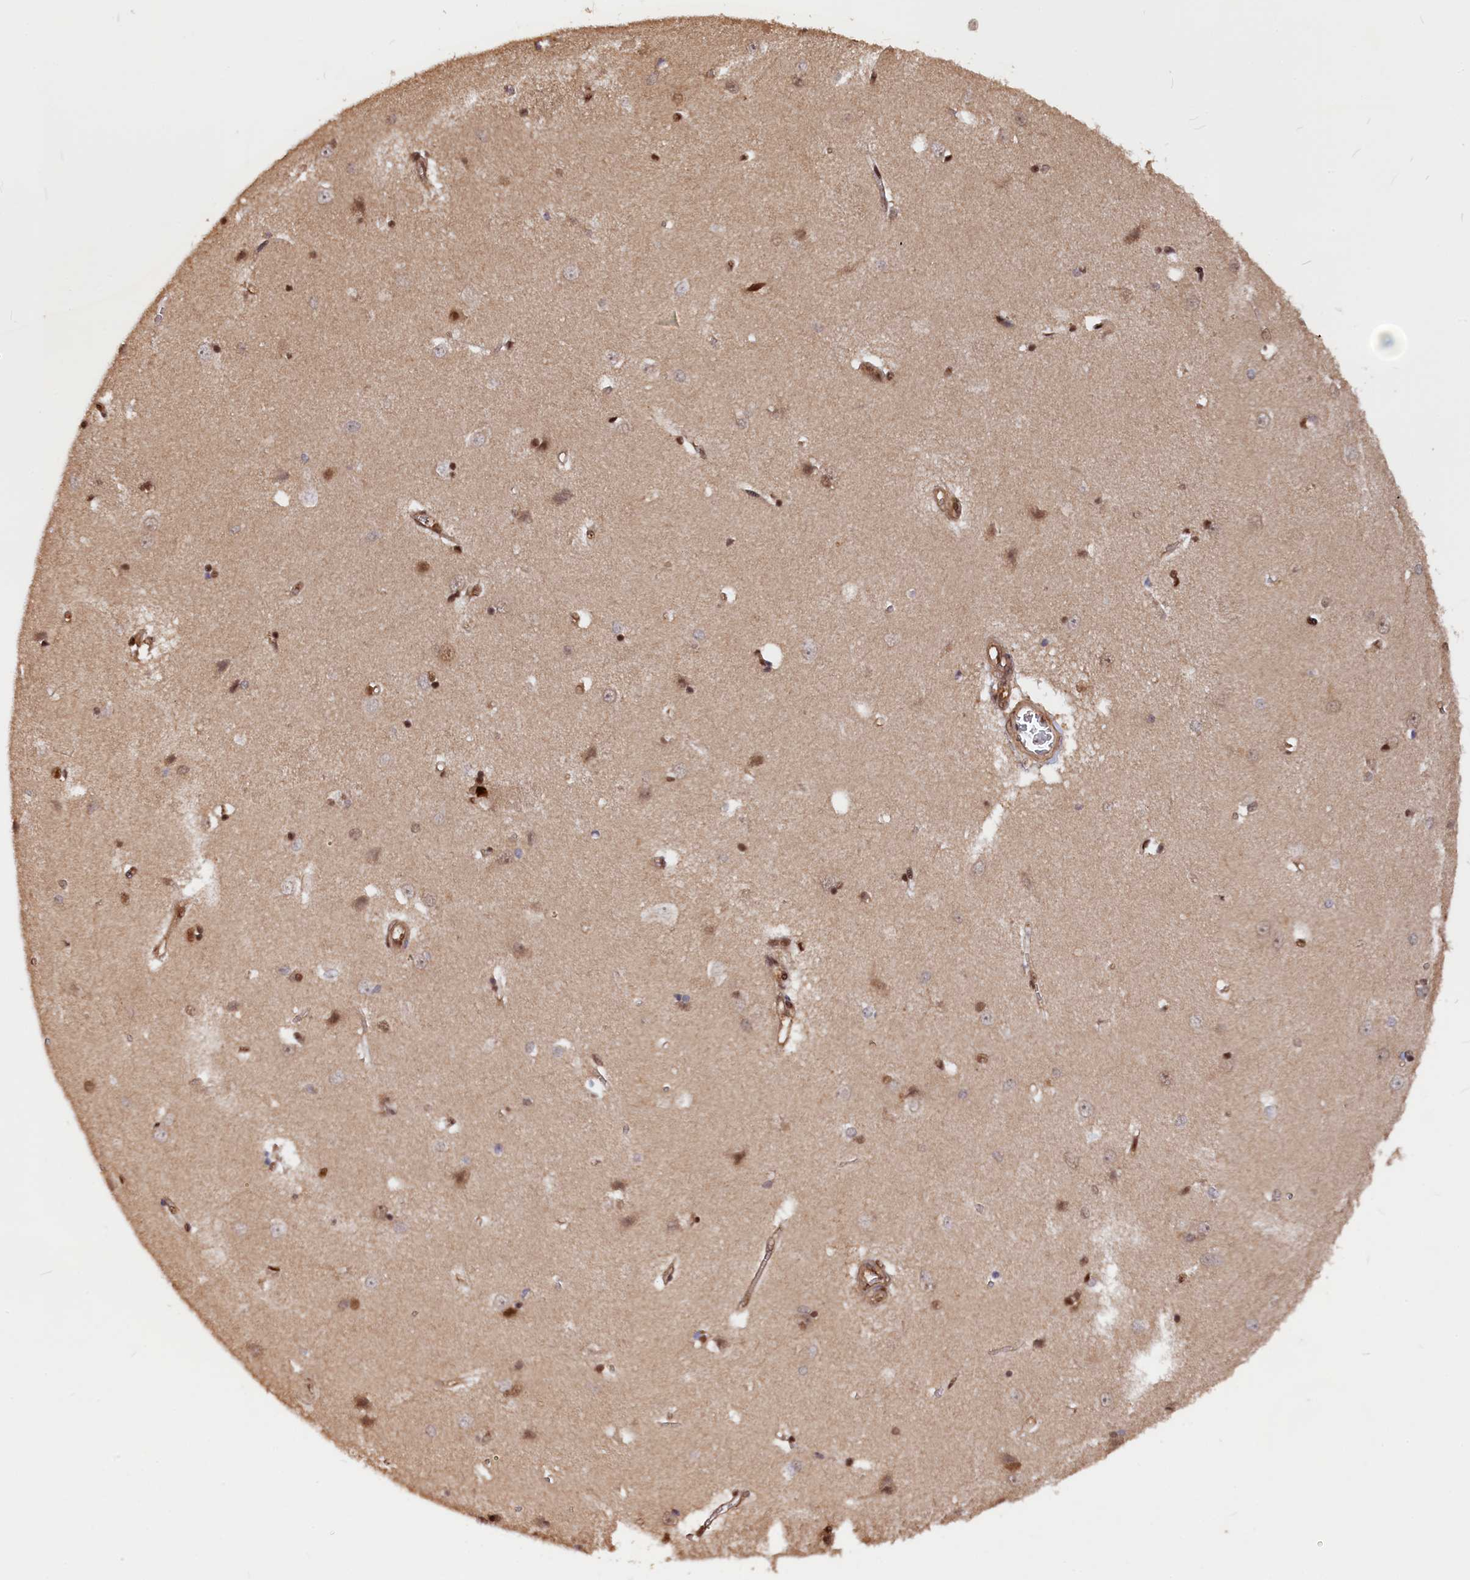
{"staining": {"intensity": "strong", "quantity": "25%-75%", "location": "nuclear"}, "tissue": "caudate", "cell_type": "Glial cells", "image_type": "normal", "snomed": [{"axis": "morphology", "description": "Normal tissue, NOS"}, {"axis": "topography", "description": "Lateral ventricle wall"}], "caption": "Immunohistochemical staining of unremarkable caudate shows 25%-75% levels of strong nuclear protein expression in approximately 25%-75% of glial cells. (Brightfield microscopy of DAB IHC at high magnification).", "gene": "ADRM1", "patient": {"sex": "male", "age": 37}}